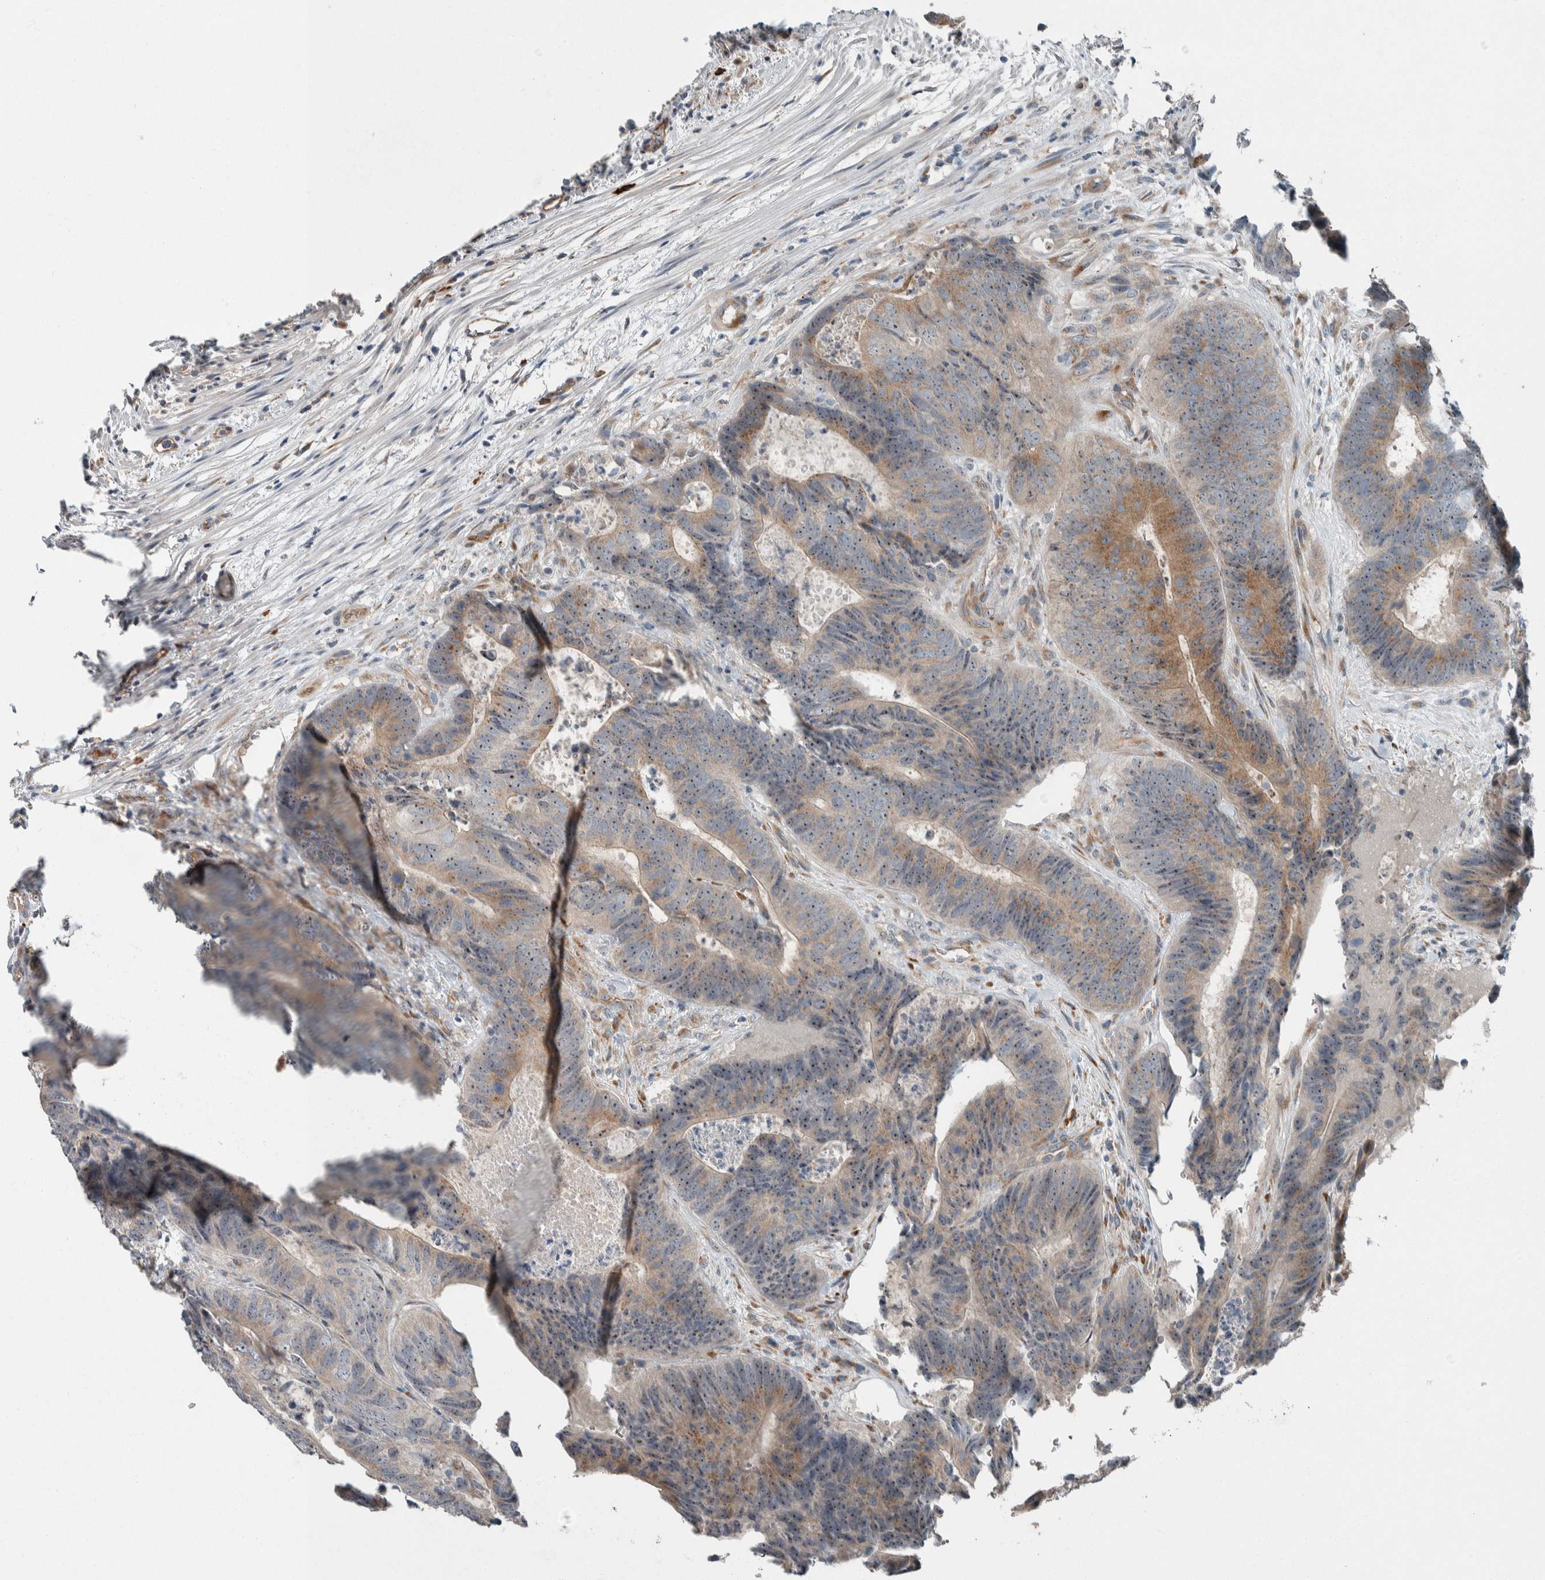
{"staining": {"intensity": "moderate", "quantity": "25%-75%", "location": "cytoplasmic/membranous"}, "tissue": "colorectal cancer", "cell_type": "Tumor cells", "image_type": "cancer", "snomed": [{"axis": "morphology", "description": "Adenocarcinoma, NOS"}, {"axis": "topography", "description": "Colon"}], "caption": "Colorectal cancer stained with DAB IHC demonstrates medium levels of moderate cytoplasmic/membranous staining in approximately 25%-75% of tumor cells.", "gene": "USP25", "patient": {"sex": "male", "age": 56}}